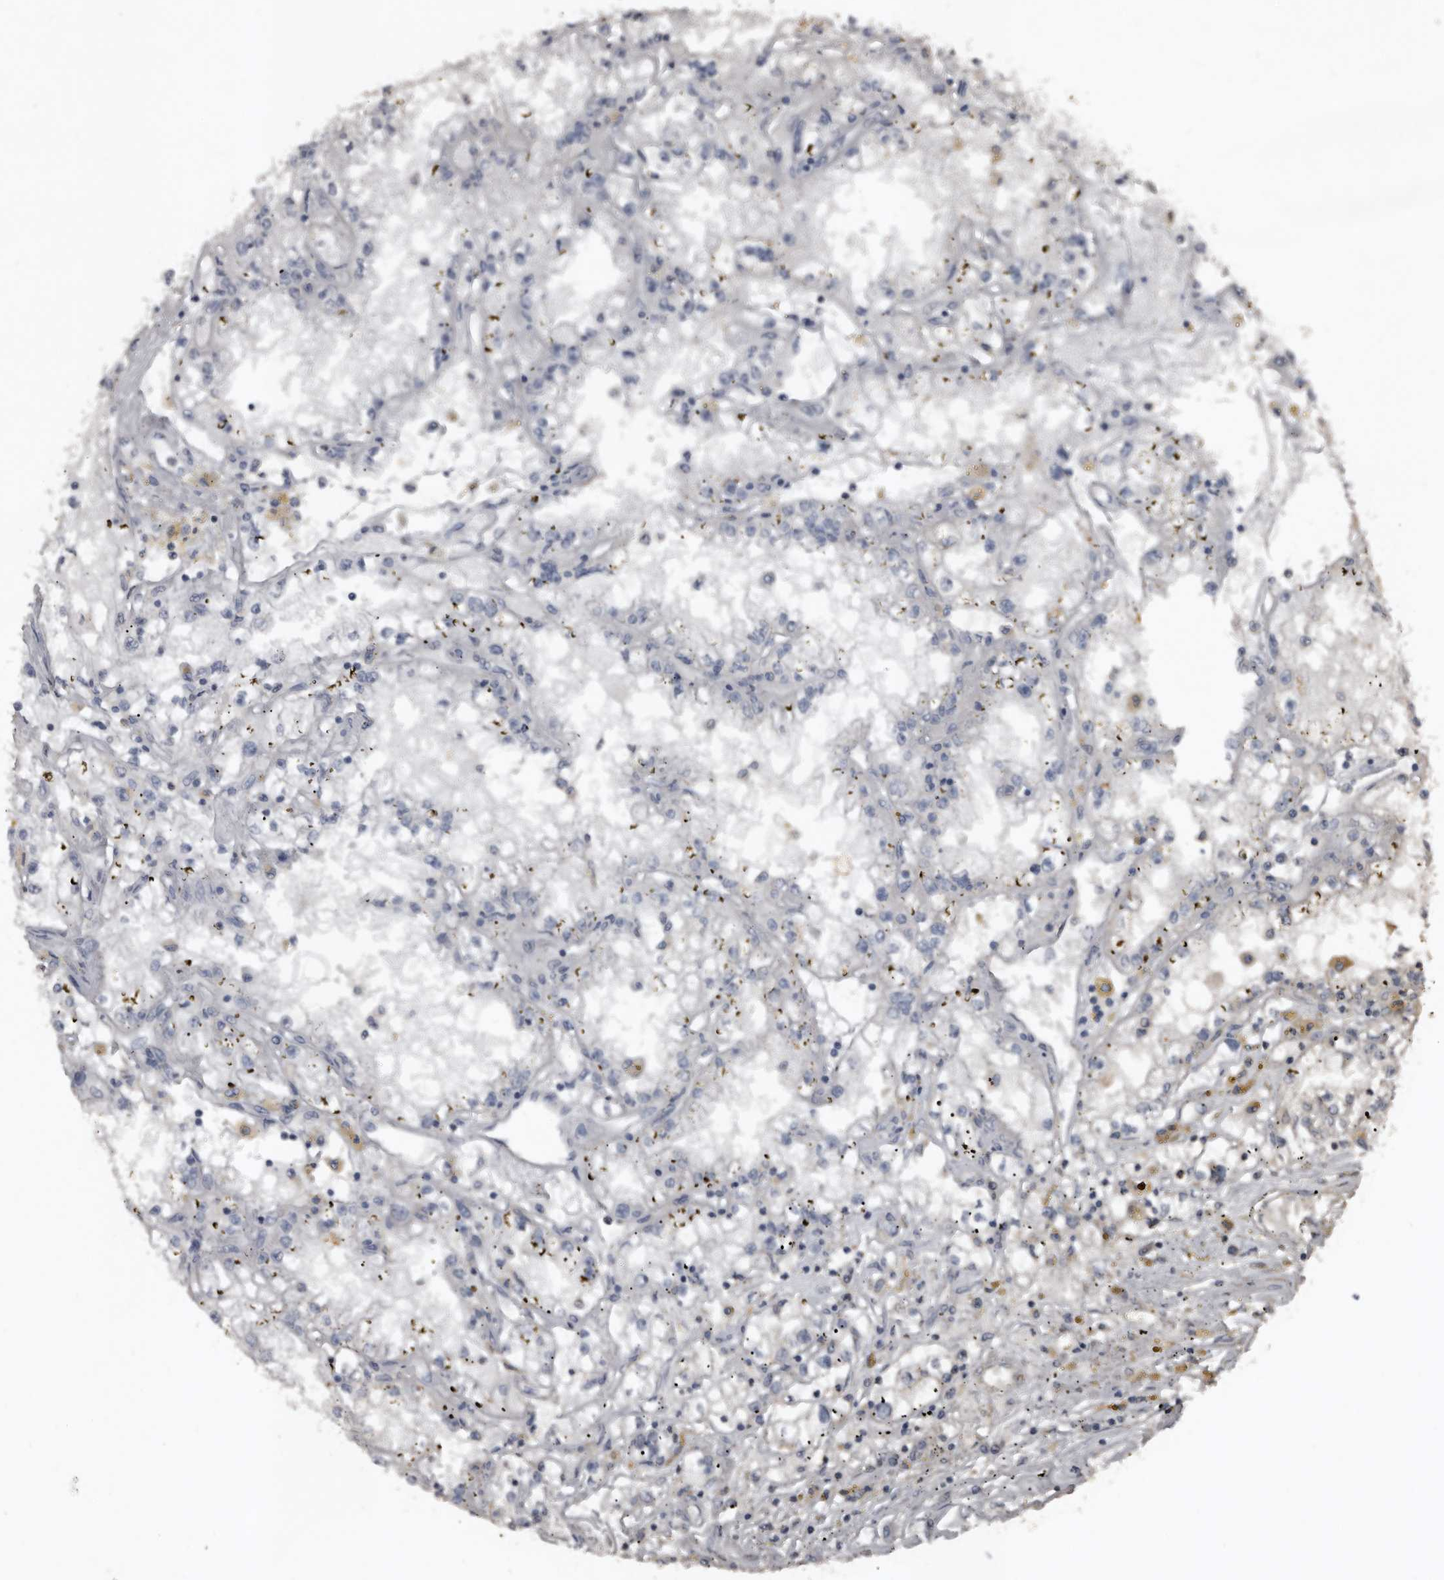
{"staining": {"intensity": "negative", "quantity": "none", "location": "none"}, "tissue": "renal cancer", "cell_type": "Tumor cells", "image_type": "cancer", "snomed": [{"axis": "morphology", "description": "Adenocarcinoma, NOS"}, {"axis": "topography", "description": "Kidney"}], "caption": "The image displays no significant positivity in tumor cells of renal adenocarcinoma. Nuclei are stained in blue.", "gene": "GREB1", "patient": {"sex": "male", "age": 56}}